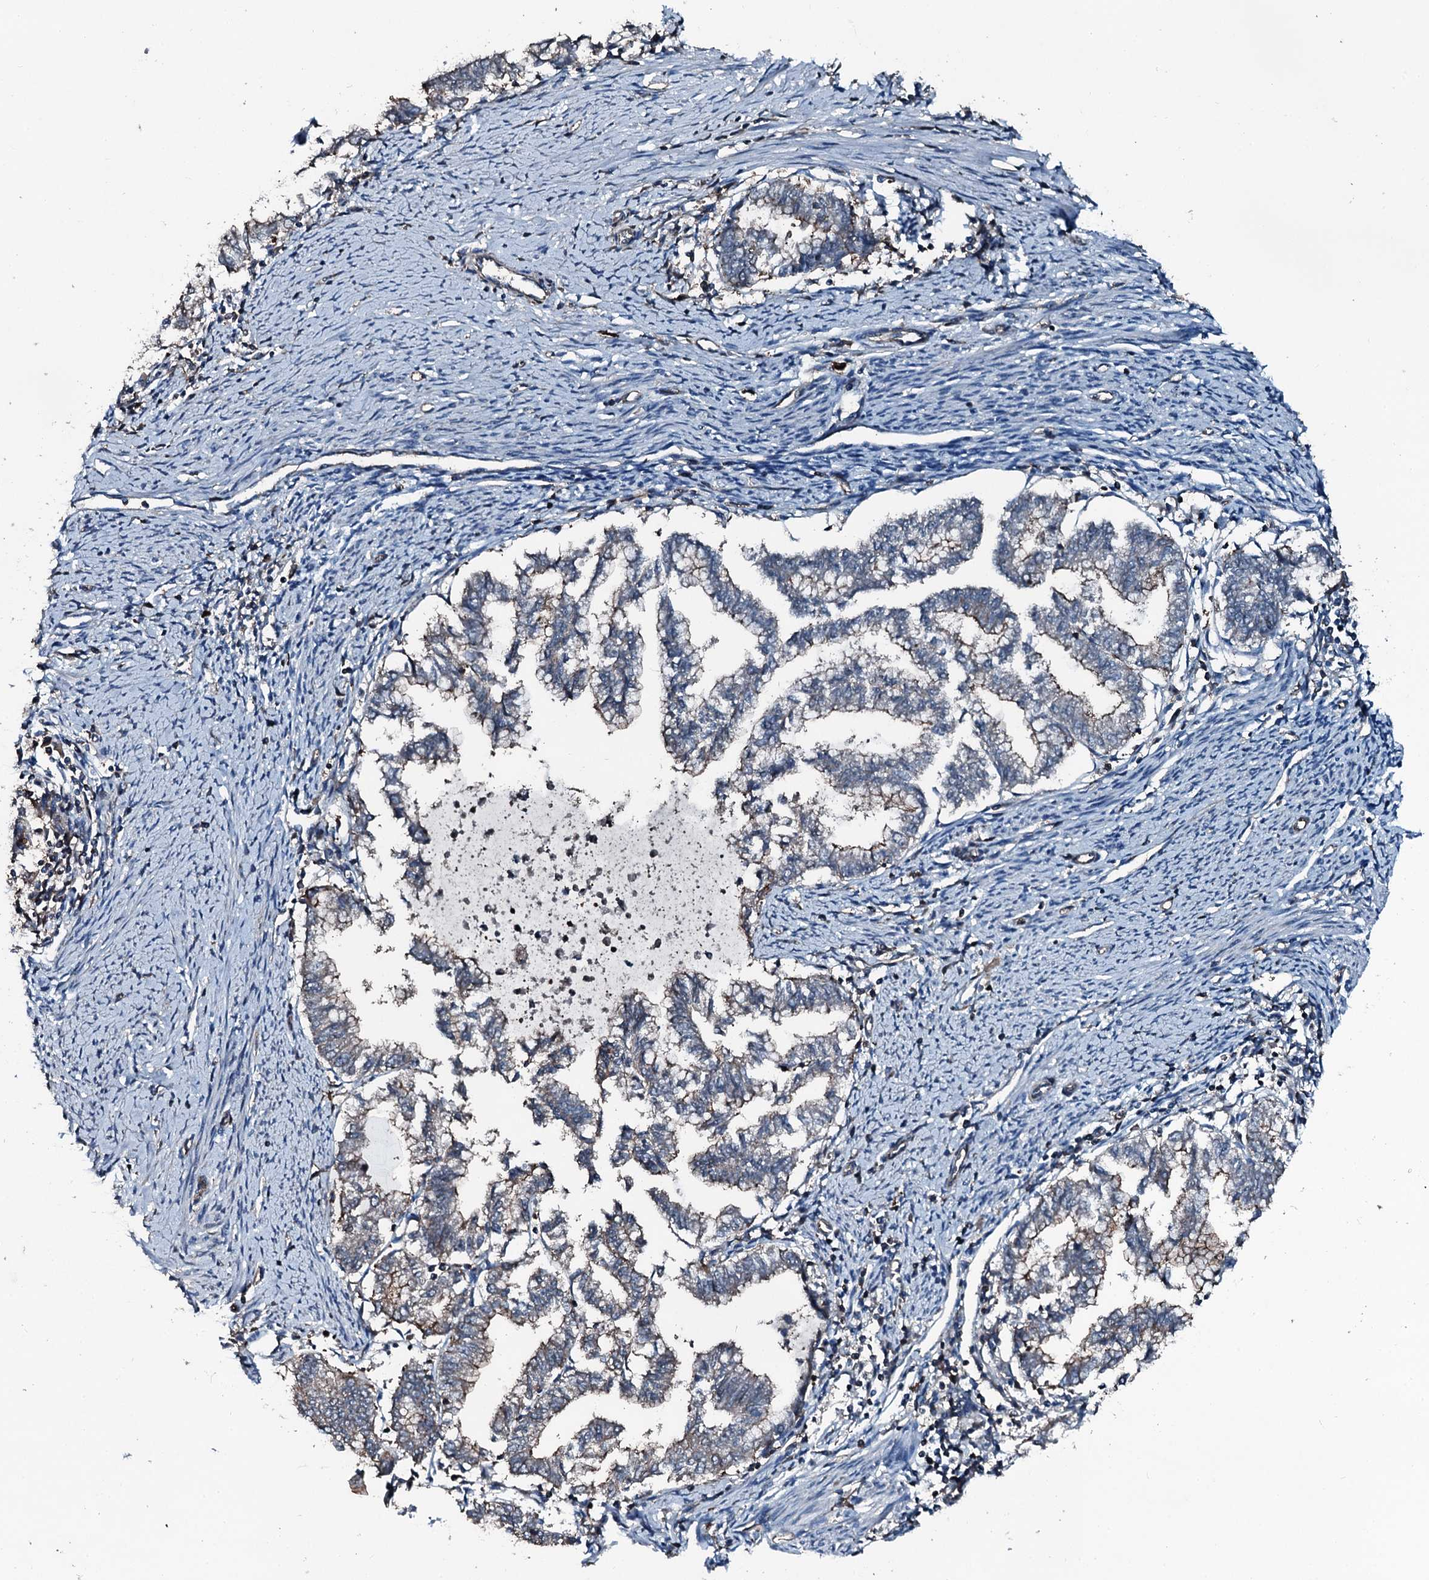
{"staining": {"intensity": "weak", "quantity": "<25%", "location": "cytoplasmic/membranous"}, "tissue": "endometrial cancer", "cell_type": "Tumor cells", "image_type": "cancer", "snomed": [{"axis": "morphology", "description": "Adenocarcinoma, NOS"}, {"axis": "topography", "description": "Endometrium"}], "caption": "Micrograph shows no significant protein expression in tumor cells of endometrial adenocarcinoma. (DAB immunohistochemistry (IHC), high magnification).", "gene": "SLC25A38", "patient": {"sex": "female", "age": 79}}